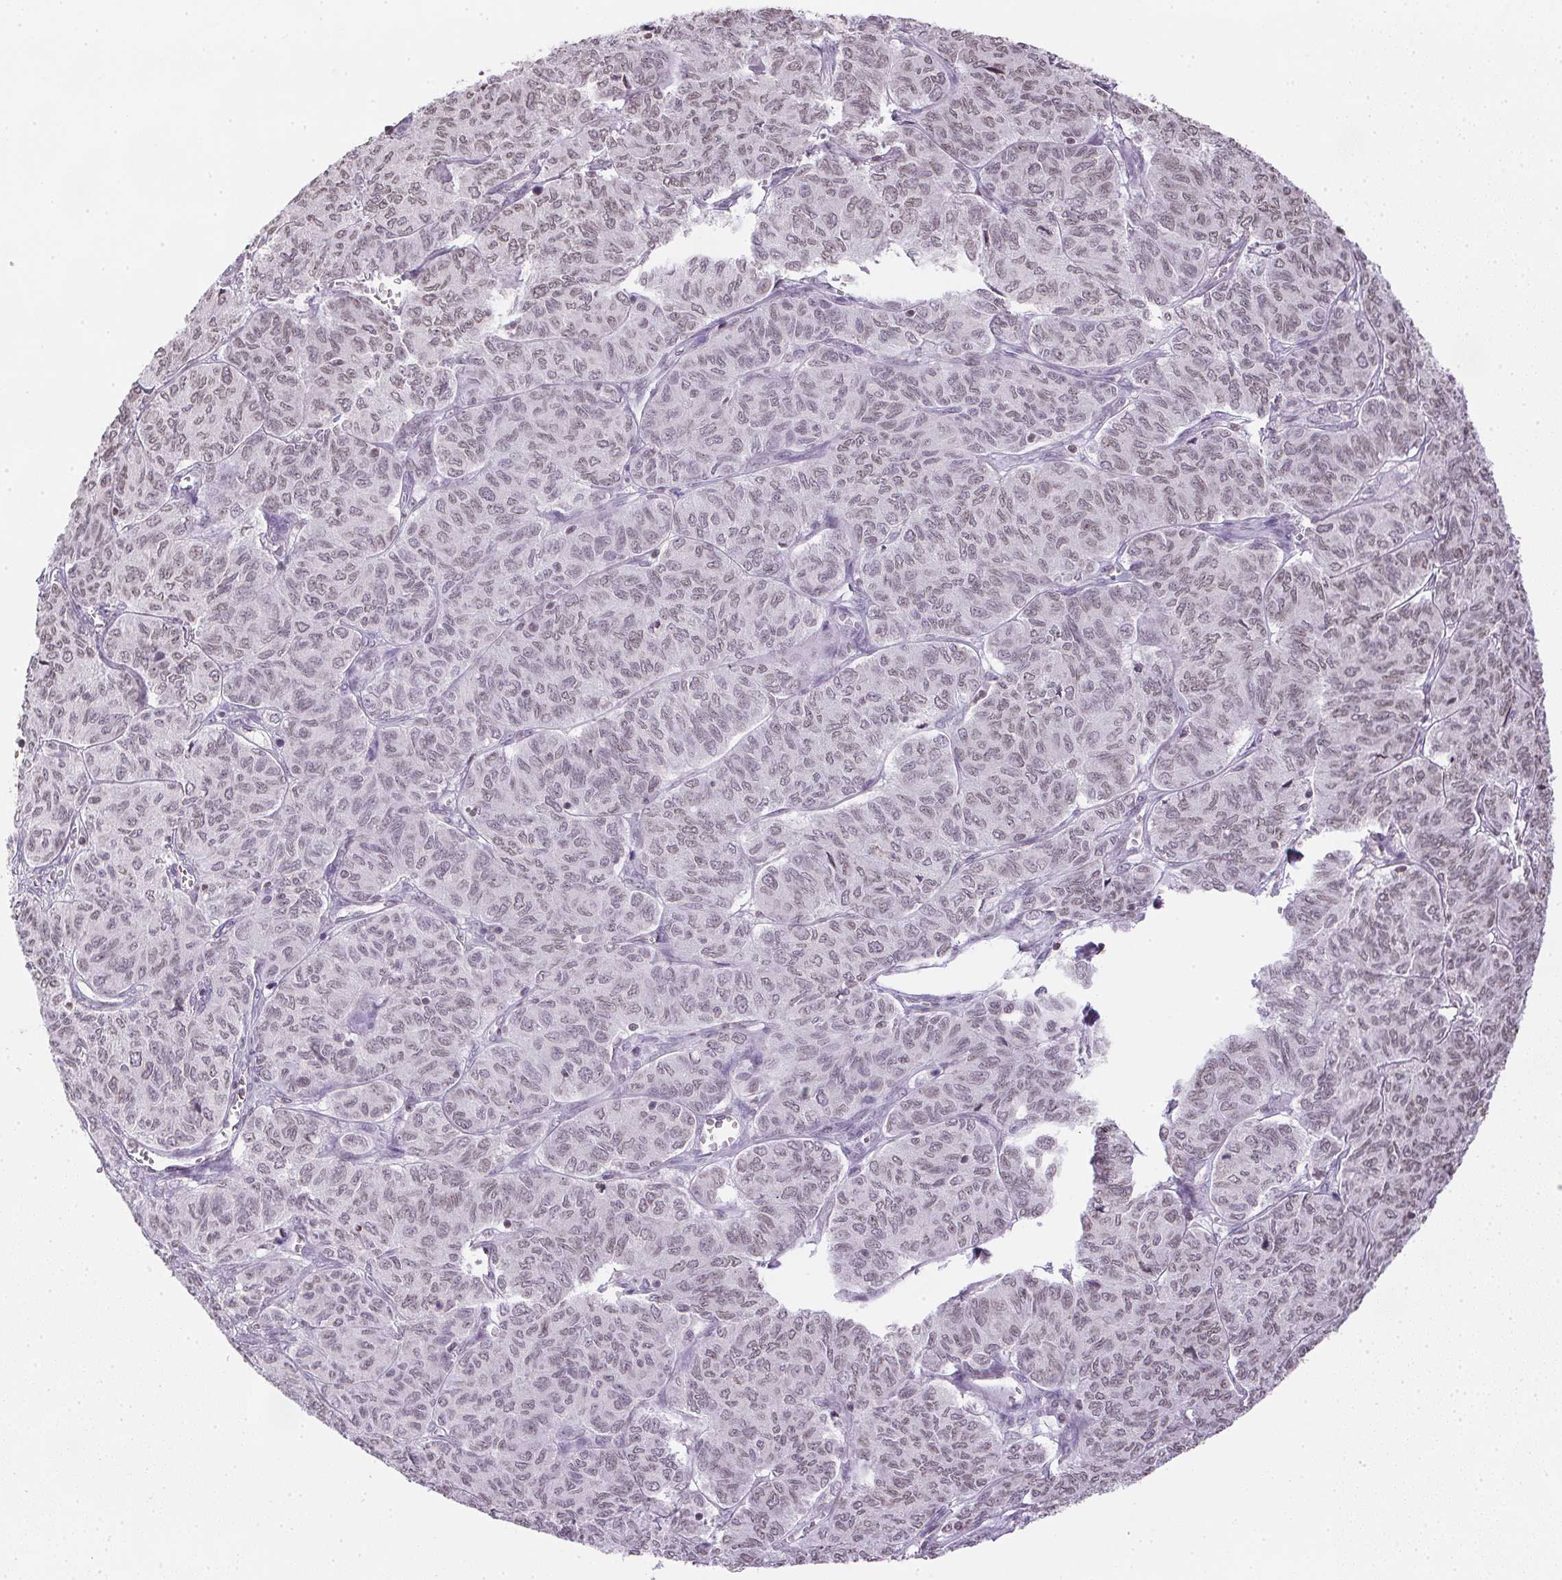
{"staining": {"intensity": "weak", "quantity": "25%-75%", "location": "nuclear"}, "tissue": "ovarian cancer", "cell_type": "Tumor cells", "image_type": "cancer", "snomed": [{"axis": "morphology", "description": "Carcinoma, endometroid"}, {"axis": "topography", "description": "Ovary"}], "caption": "Immunohistochemistry (IHC) (DAB (3,3'-diaminobenzidine)) staining of human endometroid carcinoma (ovarian) demonstrates weak nuclear protein expression in approximately 25%-75% of tumor cells.", "gene": "PRL", "patient": {"sex": "female", "age": 80}}